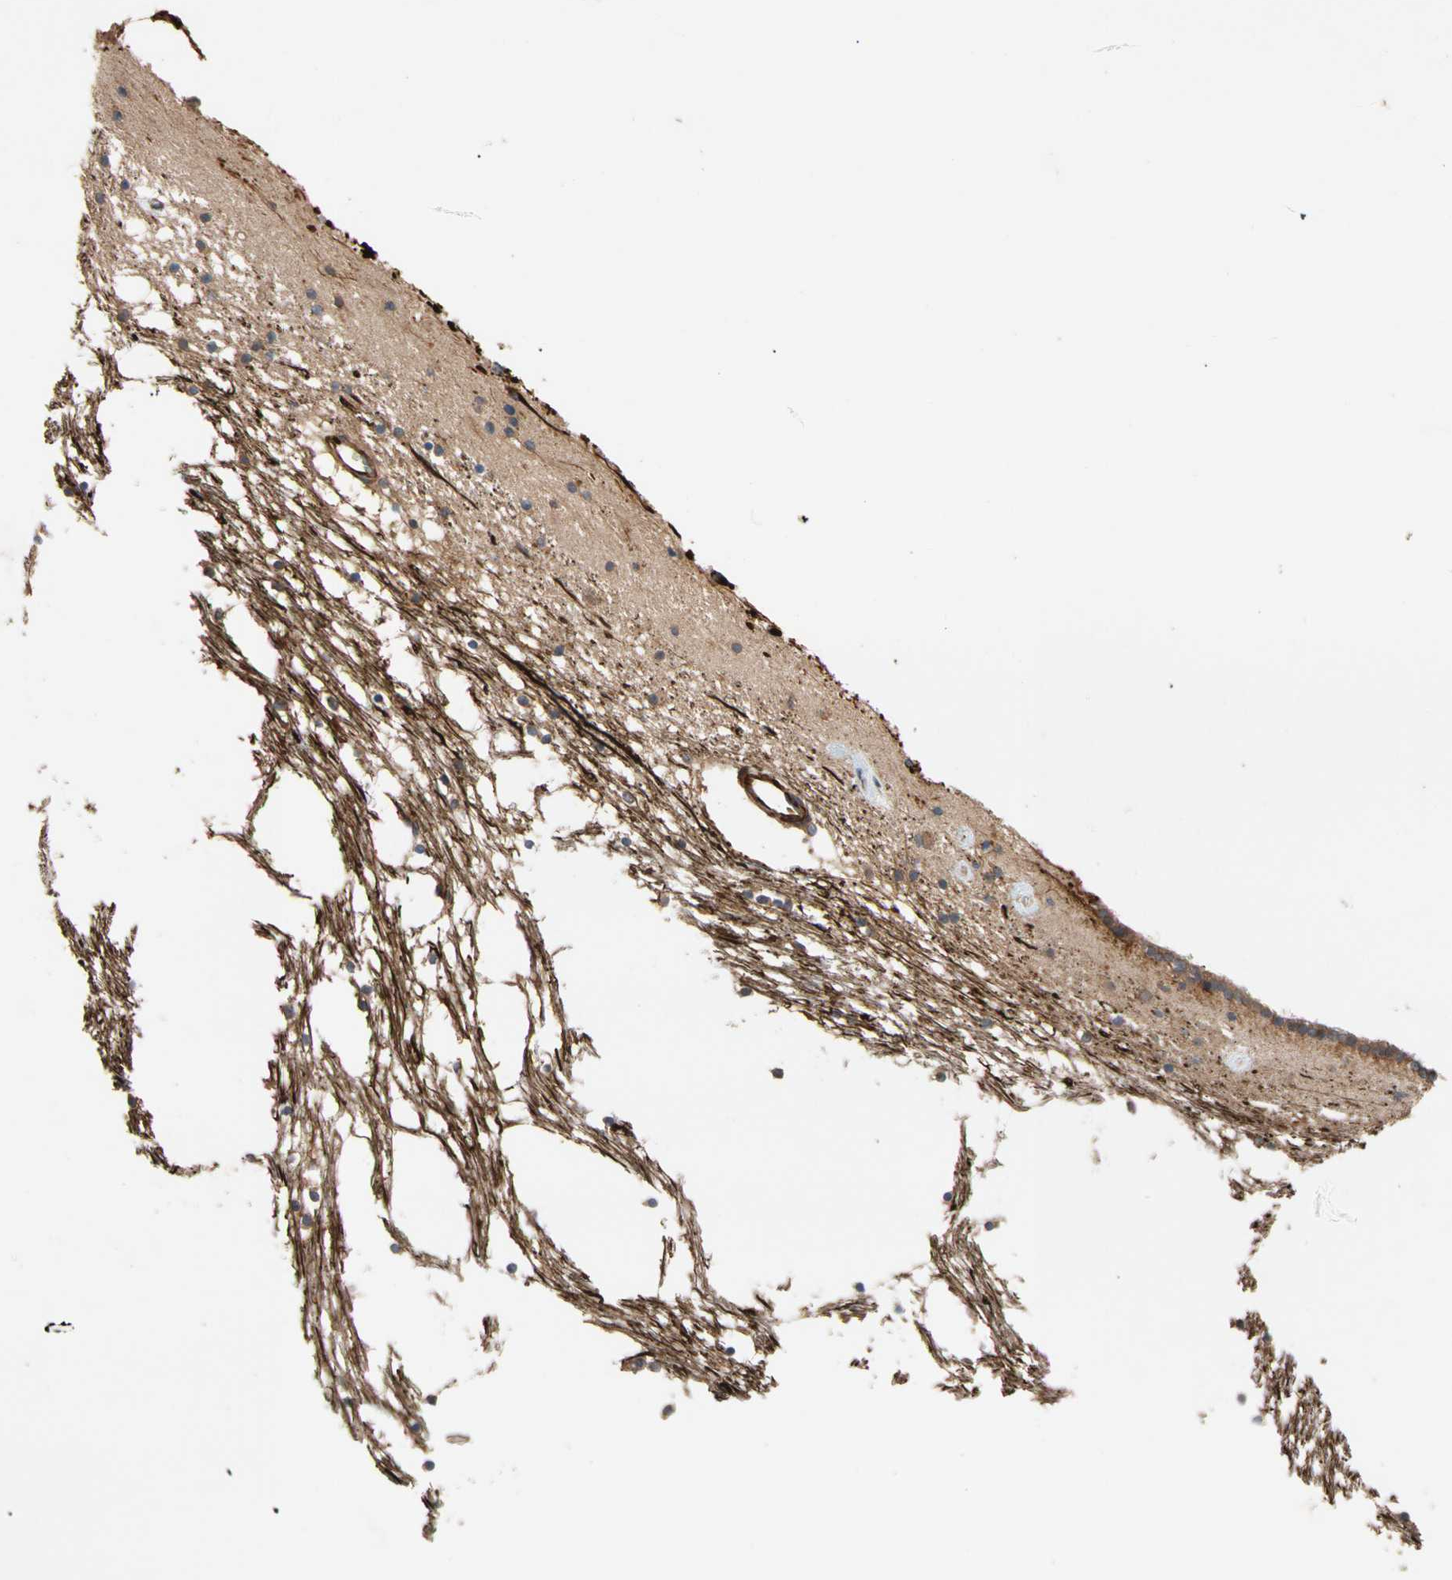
{"staining": {"intensity": "moderate", "quantity": "<25%", "location": "cytoplasmic/membranous"}, "tissue": "caudate", "cell_type": "Glial cells", "image_type": "normal", "snomed": [{"axis": "morphology", "description": "Normal tissue, NOS"}, {"axis": "topography", "description": "Lateral ventricle wall"}], "caption": "The immunohistochemical stain highlights moderate cytoplasmic/membranous staining in glial cells of unremarkable caudate. Nuclei are stained in blue.", "gene": "FGD6", "patient": {"sex": "male", "age": 45}}